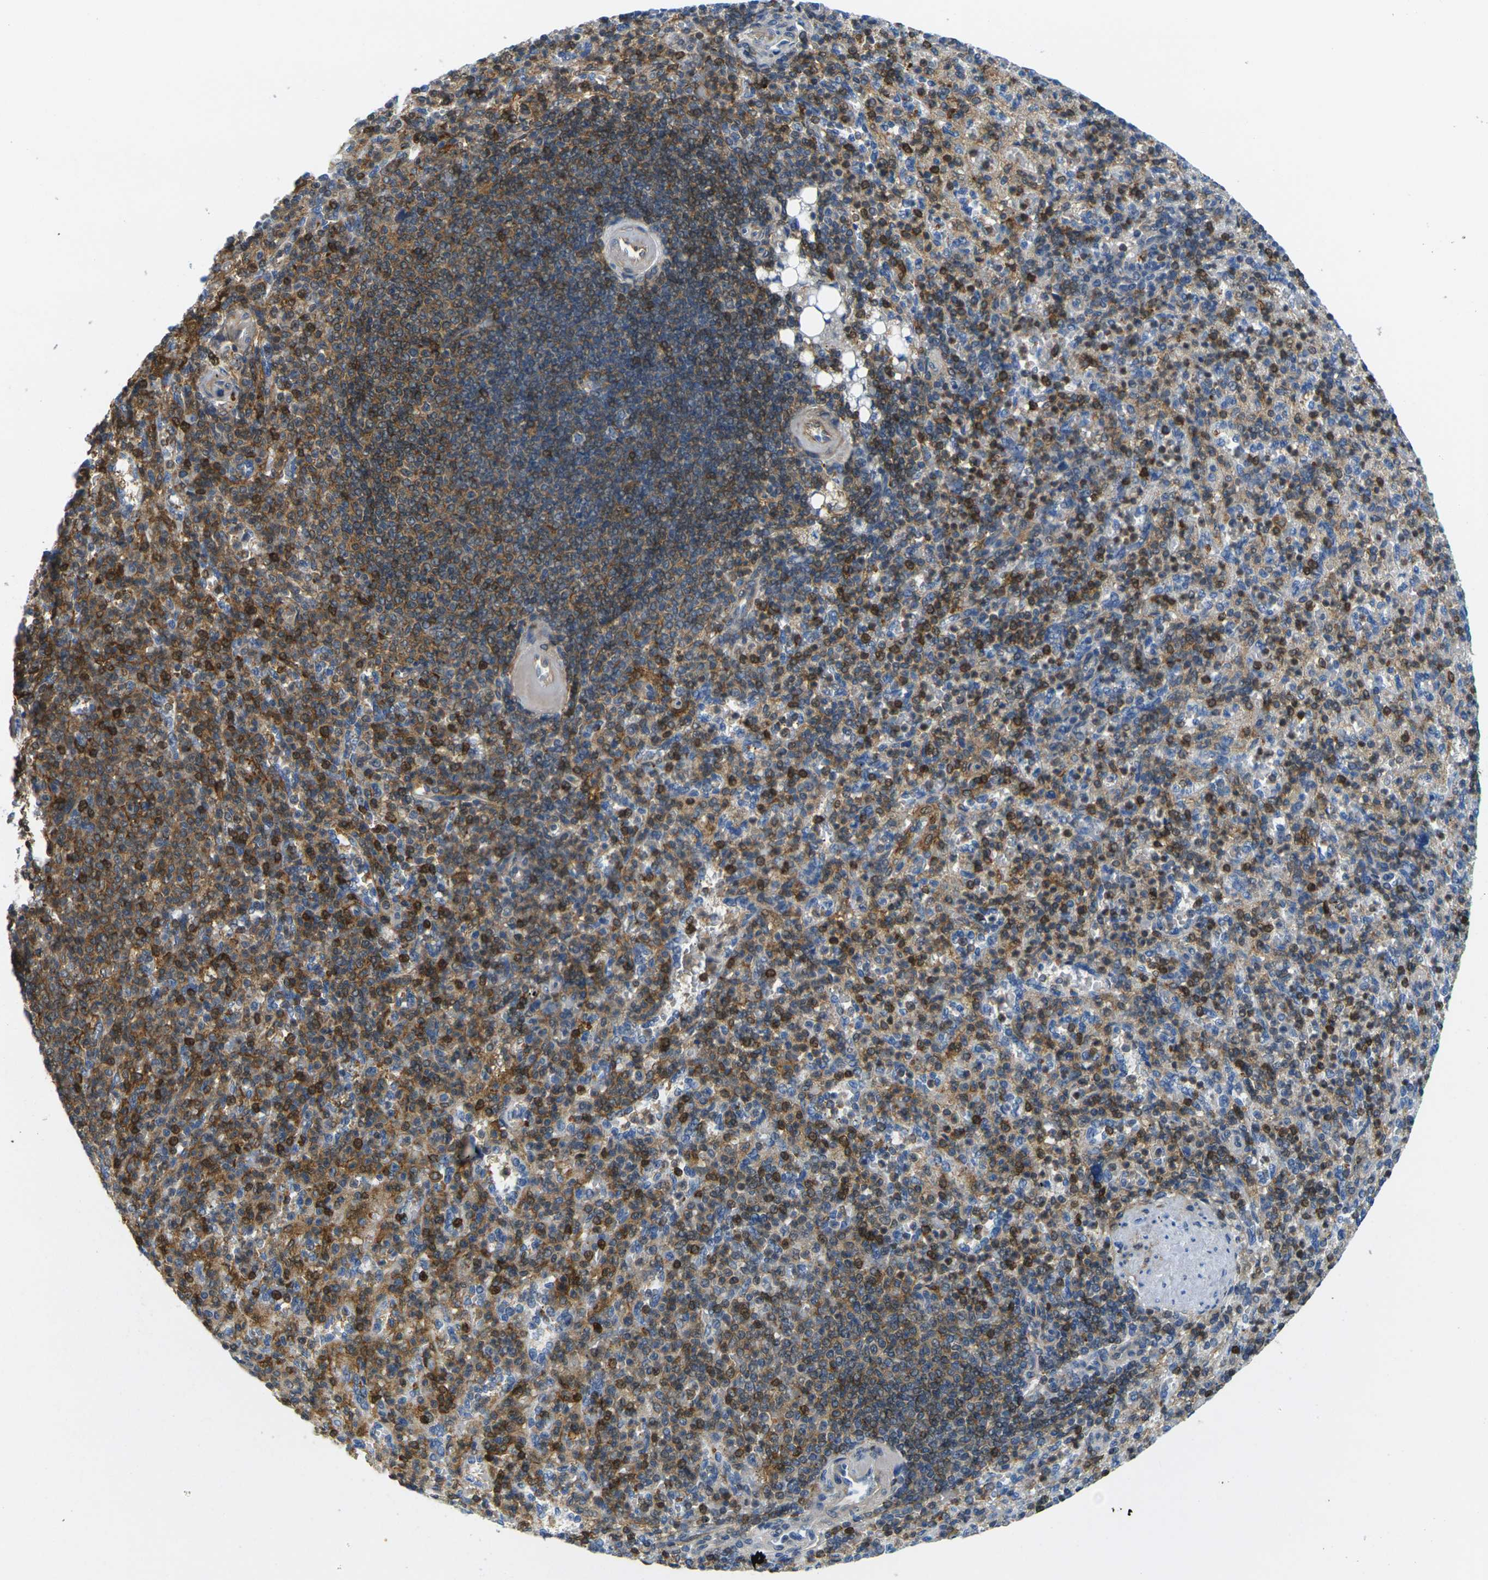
{"staining": {"intensity": "moderate", "quantity": "25%-75%", "location": "cytoplasmic/membranous"}, "tissue": "spleen", "cell_type": "Cells in red pulp", "image_type": "normal", "snomed": [{"axis": "morphology", "description": "Normal tissue, NOS"}, {"axis": "topography", "description": "Spleen"}], "caption": "Protein positivity by immunohistochemistry (IHC) displays moderate cytoplasmic/membranous expression in approximately 25%-75% of cells in red pulp in unremarkable spleen.", "gene": "LASP1", "patient": {"sex": "female", "age": 74}}